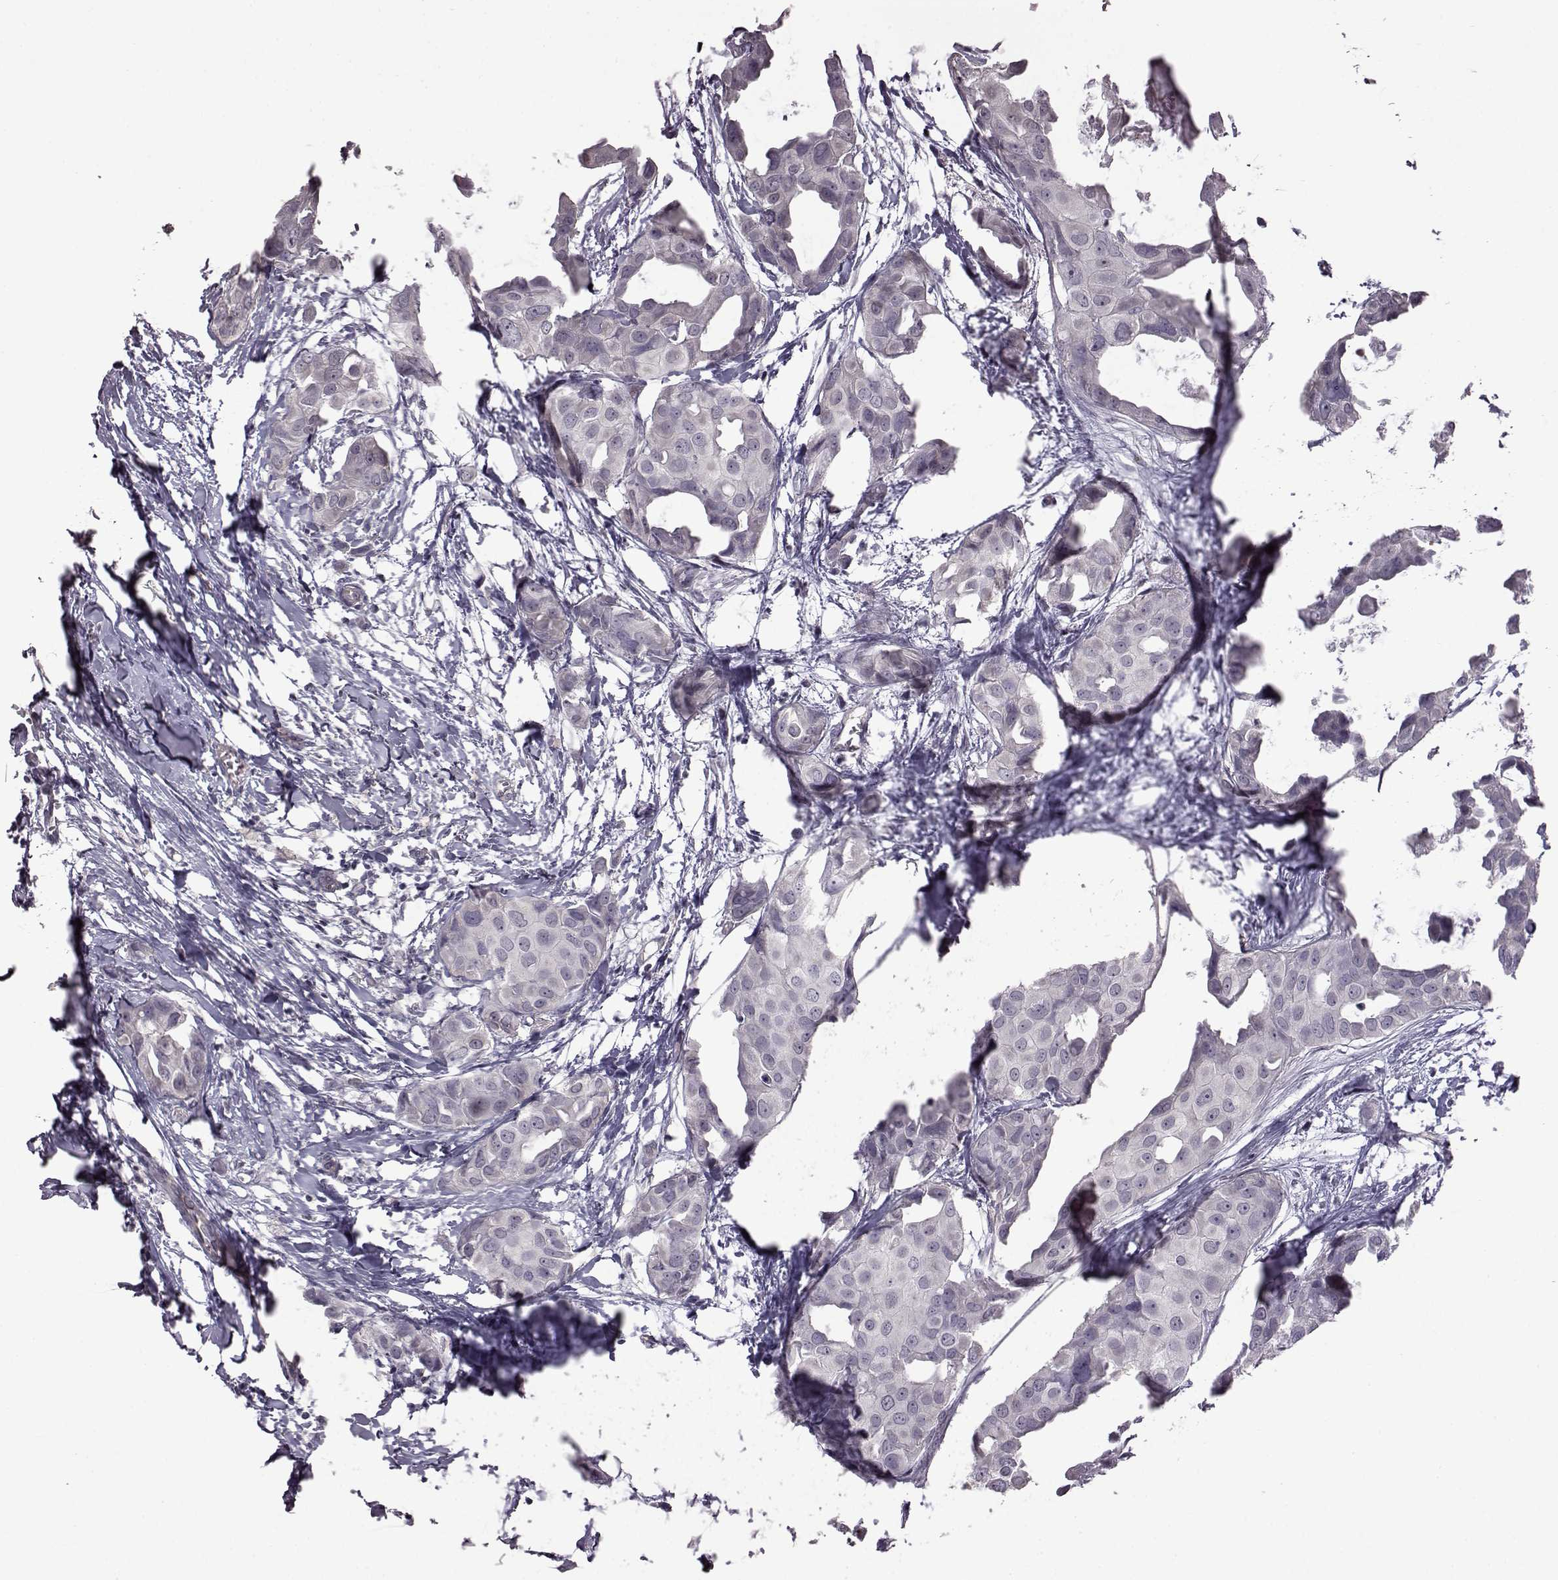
{"staining": {"intensity": "negative", "quantity": "none", "location": "none"}, "tissue": "breast cancer", "cell_type": "Tumor cells", "image_type": "cancer", "snomed": [{"axis": "morphology", "description": "Duct carcinoma"}, {"axis": "topography", "description": "Breast"}], "caption": "The histopathology image shows no significant positivity in tumor cells of breast infiltrating ductal carcinoma.", "gene": "GAL", "patient": {"sex": "female", "age": 38}}